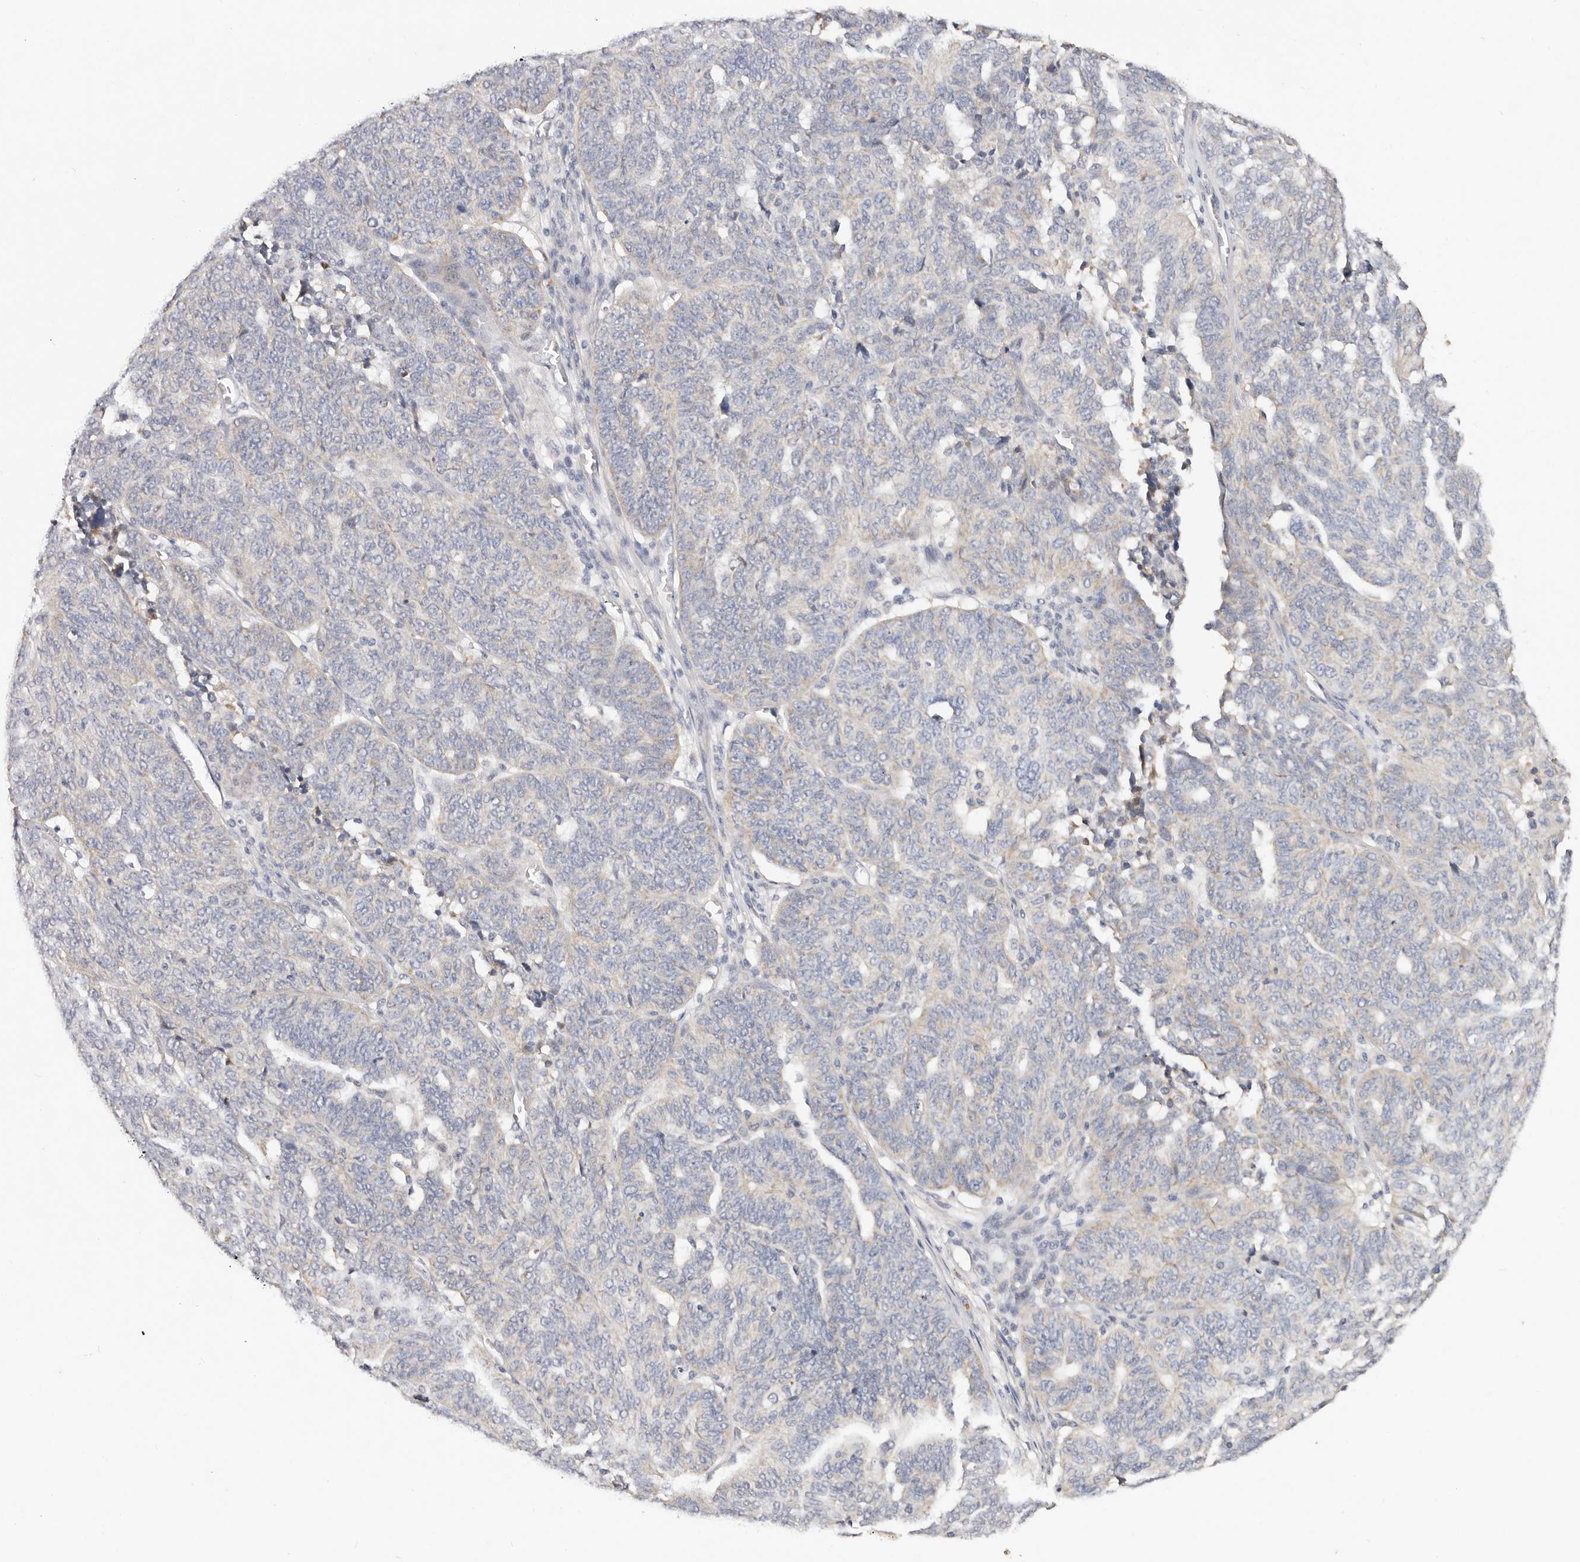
{"staining": {"intensity": "negative", "quantity": "none", "location": "none"}, "tissue": "ovarian cancer", "cell_type": "Tumor cells", "image_type": "cancer", "snomed": [{"axis": "morphology", "description": "Cystadenocarcinoma, serous, NOS"}, {"axis": "topography", "description": "Ovary"}], "caption": "DAB immunohistochemical staining of ovarian cancer displays no significant positivity in tumor cells.", "gene": "VIPAS39", "patient": {"sex": "female", "age": 59}}